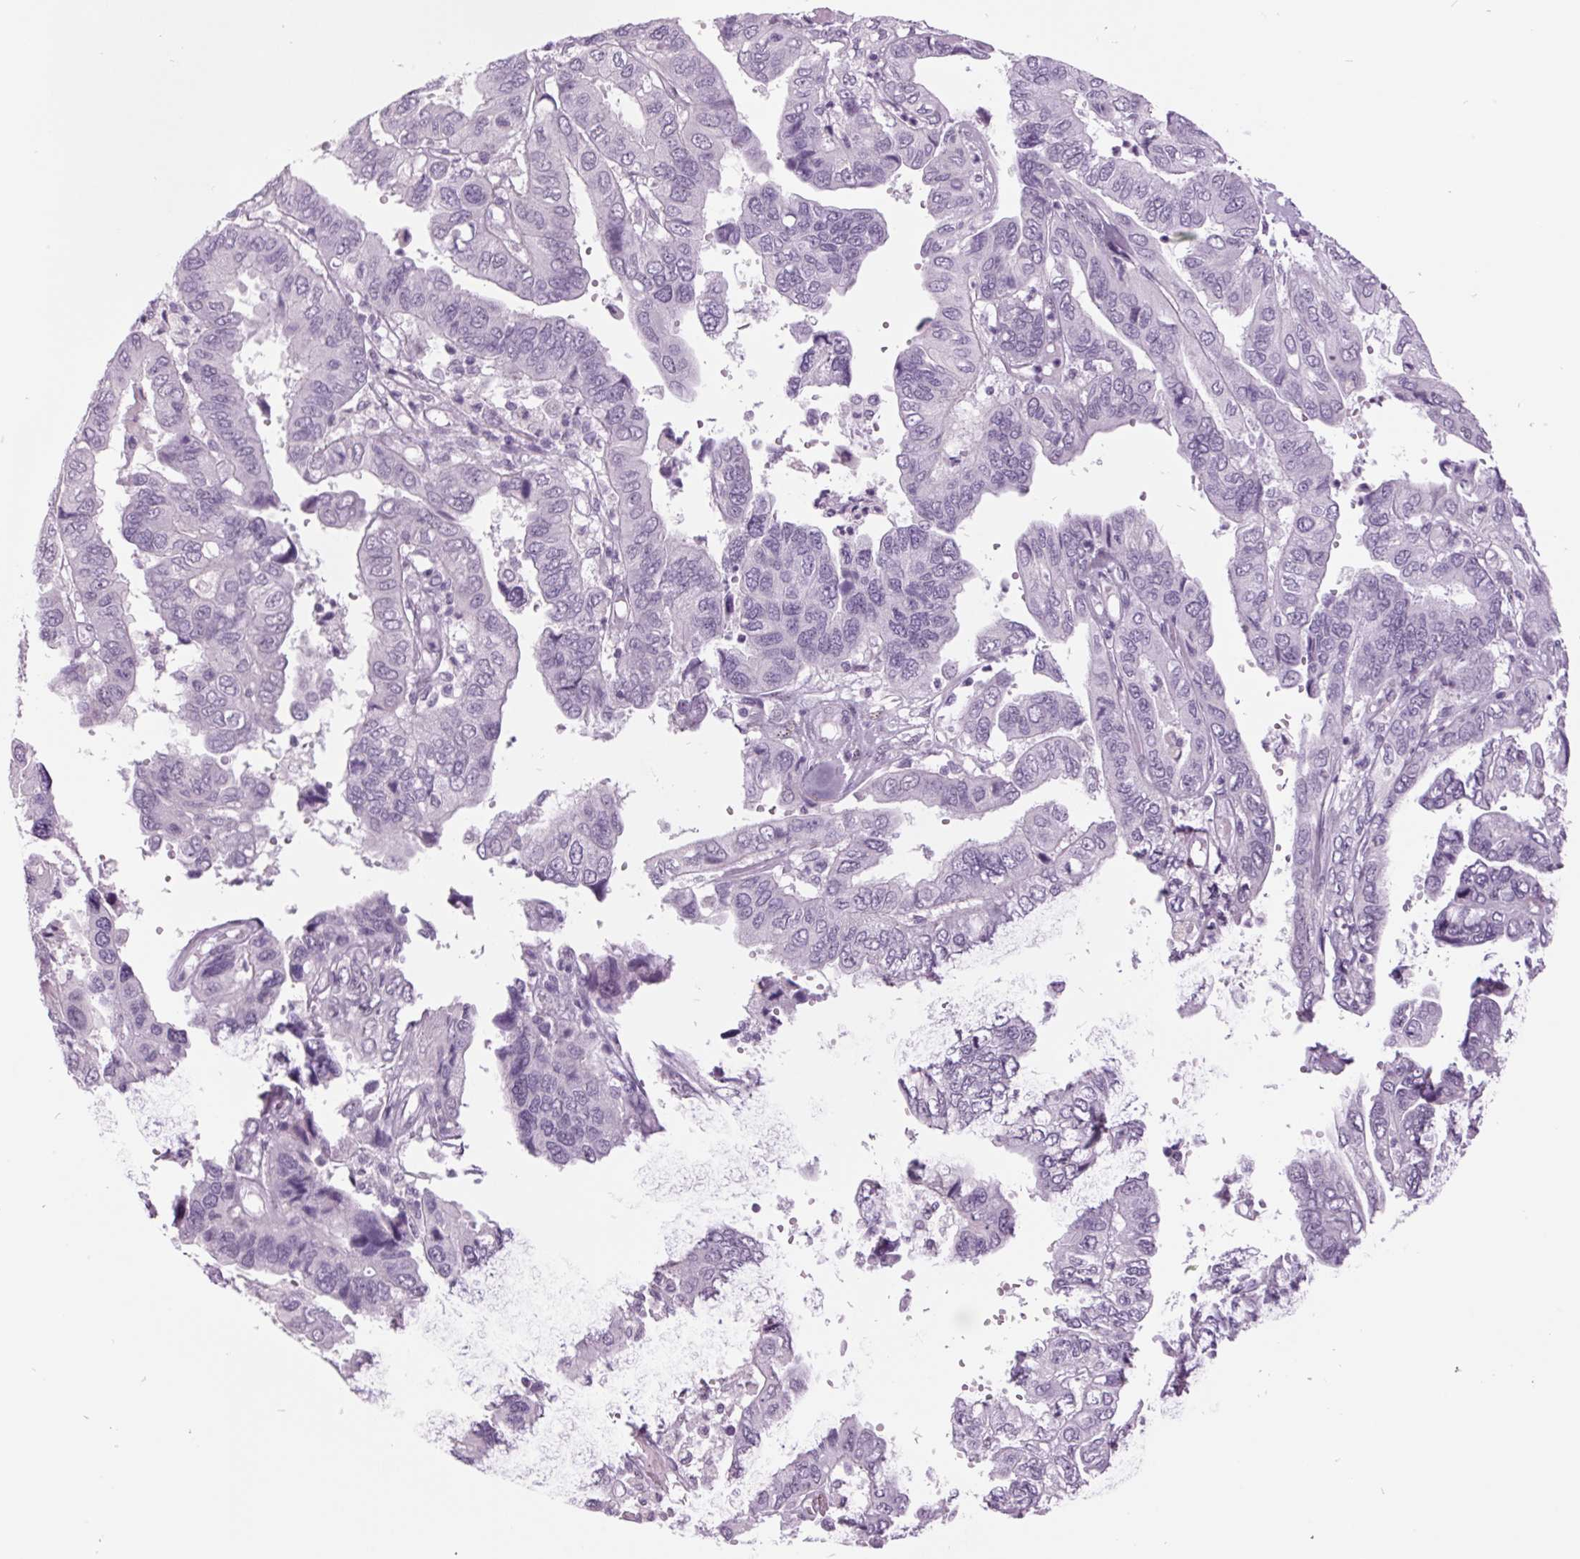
{"staining": {"intensity": "negative", "quantity": "none", "location": "none"}, "tissue": "ovarian cancer", "cell_type": "Tumor cells", "image_type": "cancer", "snomed": [{"axis": "morphology", "description": "Cystadenocarcinoma, serous, NOS"}, {"axis": "topography", "description": "Ovary"}], "caption": "IHC photomicrograph of human ovarian serous cystadenocarcinoma stained for a protein (brown), which displays no positivity in tumor cells.", "gene": "ODAD2", "patient": {"sex": "female", "age": 79}}